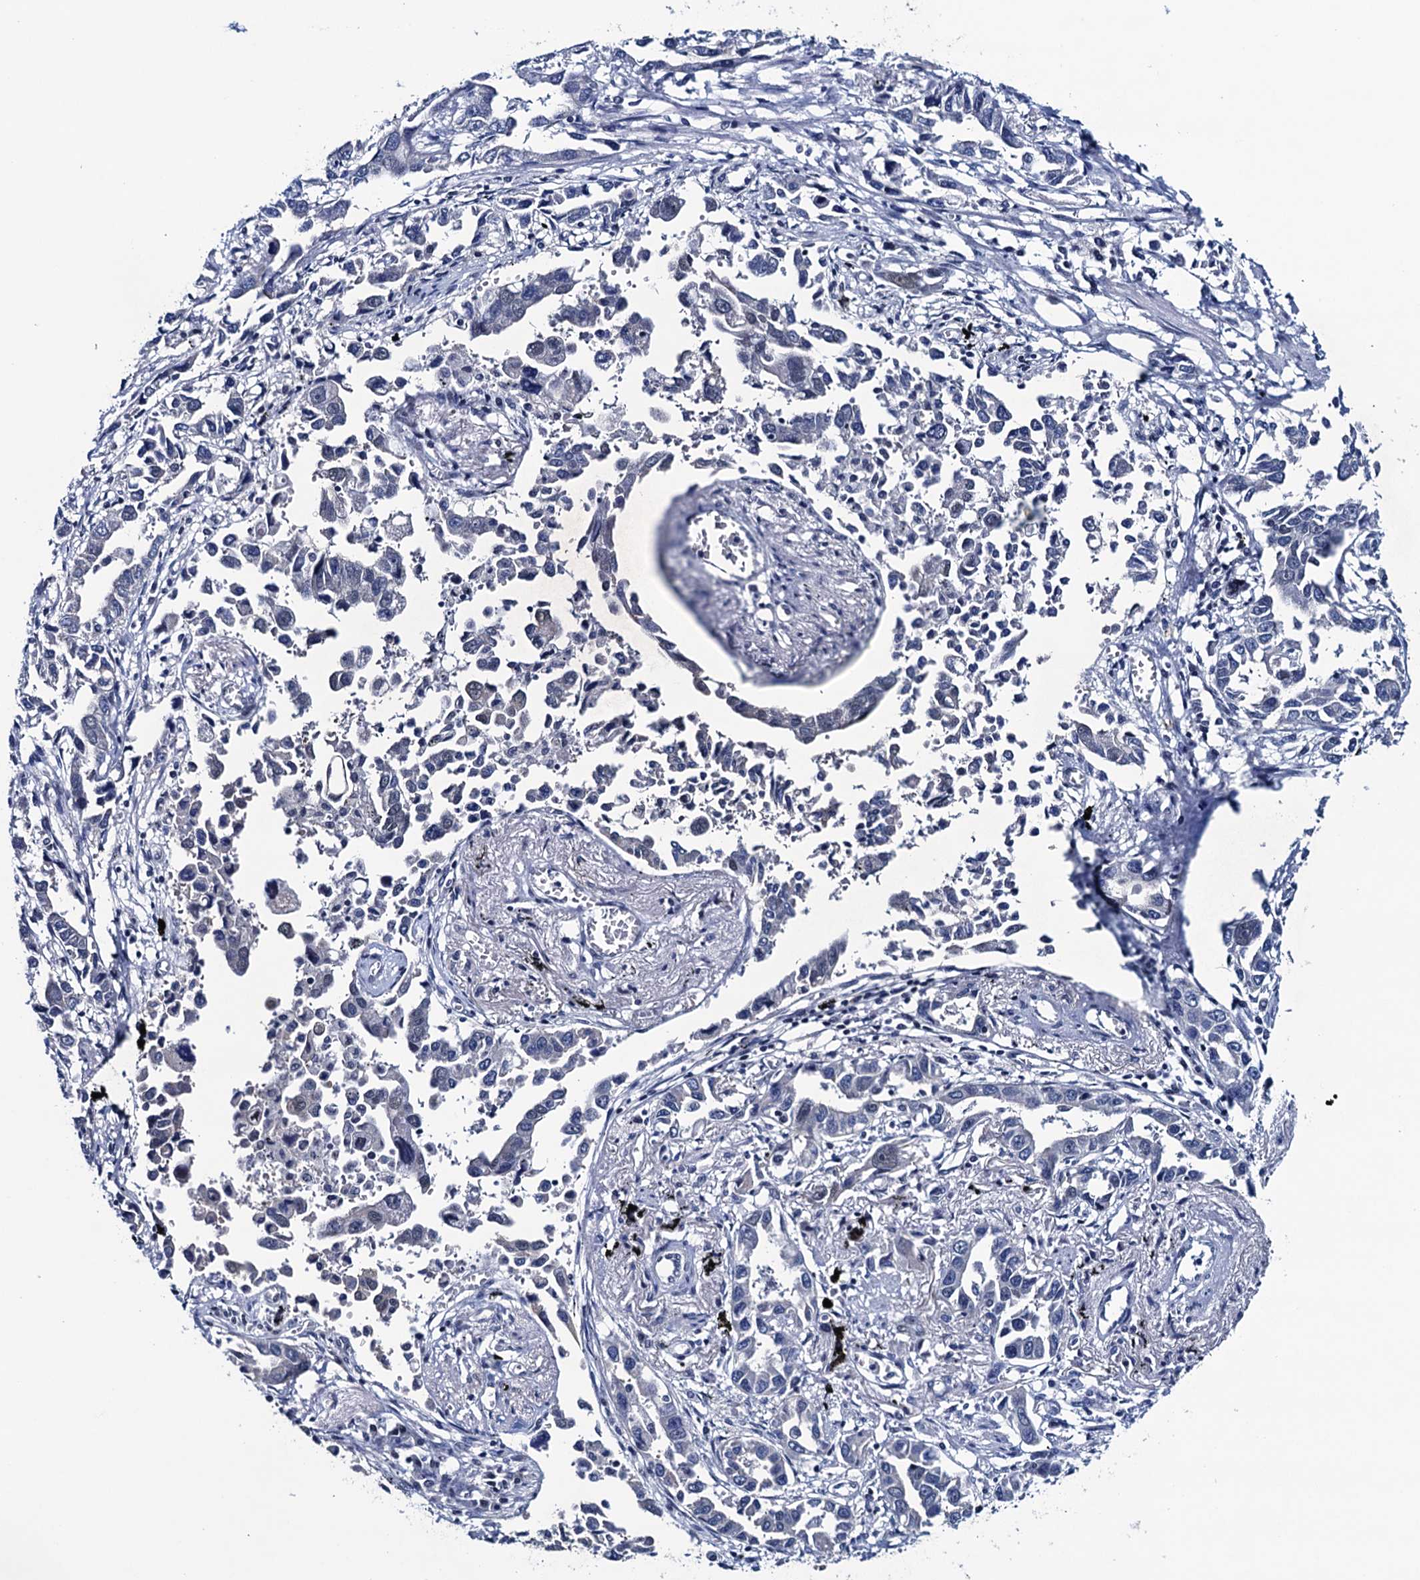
{"staining": {"intensity": "negative", "quantity": "none", "location": "none"}, "tissue": "lung cancer", "cell_type": "Tumor cells", "image_type": "cancer", "snomed": [{"axis": "morphology", "description": "Adenocarcinoma, NOS"}, {"axis": "topography", "description": "Lung"}], "caption": "Human lung adenocarcinoma stained for a protein using immunohistochemistry shows no staining in tumor cells.", "gene": "FNBP4", "patient": {"sex": "male", "age": 67}}